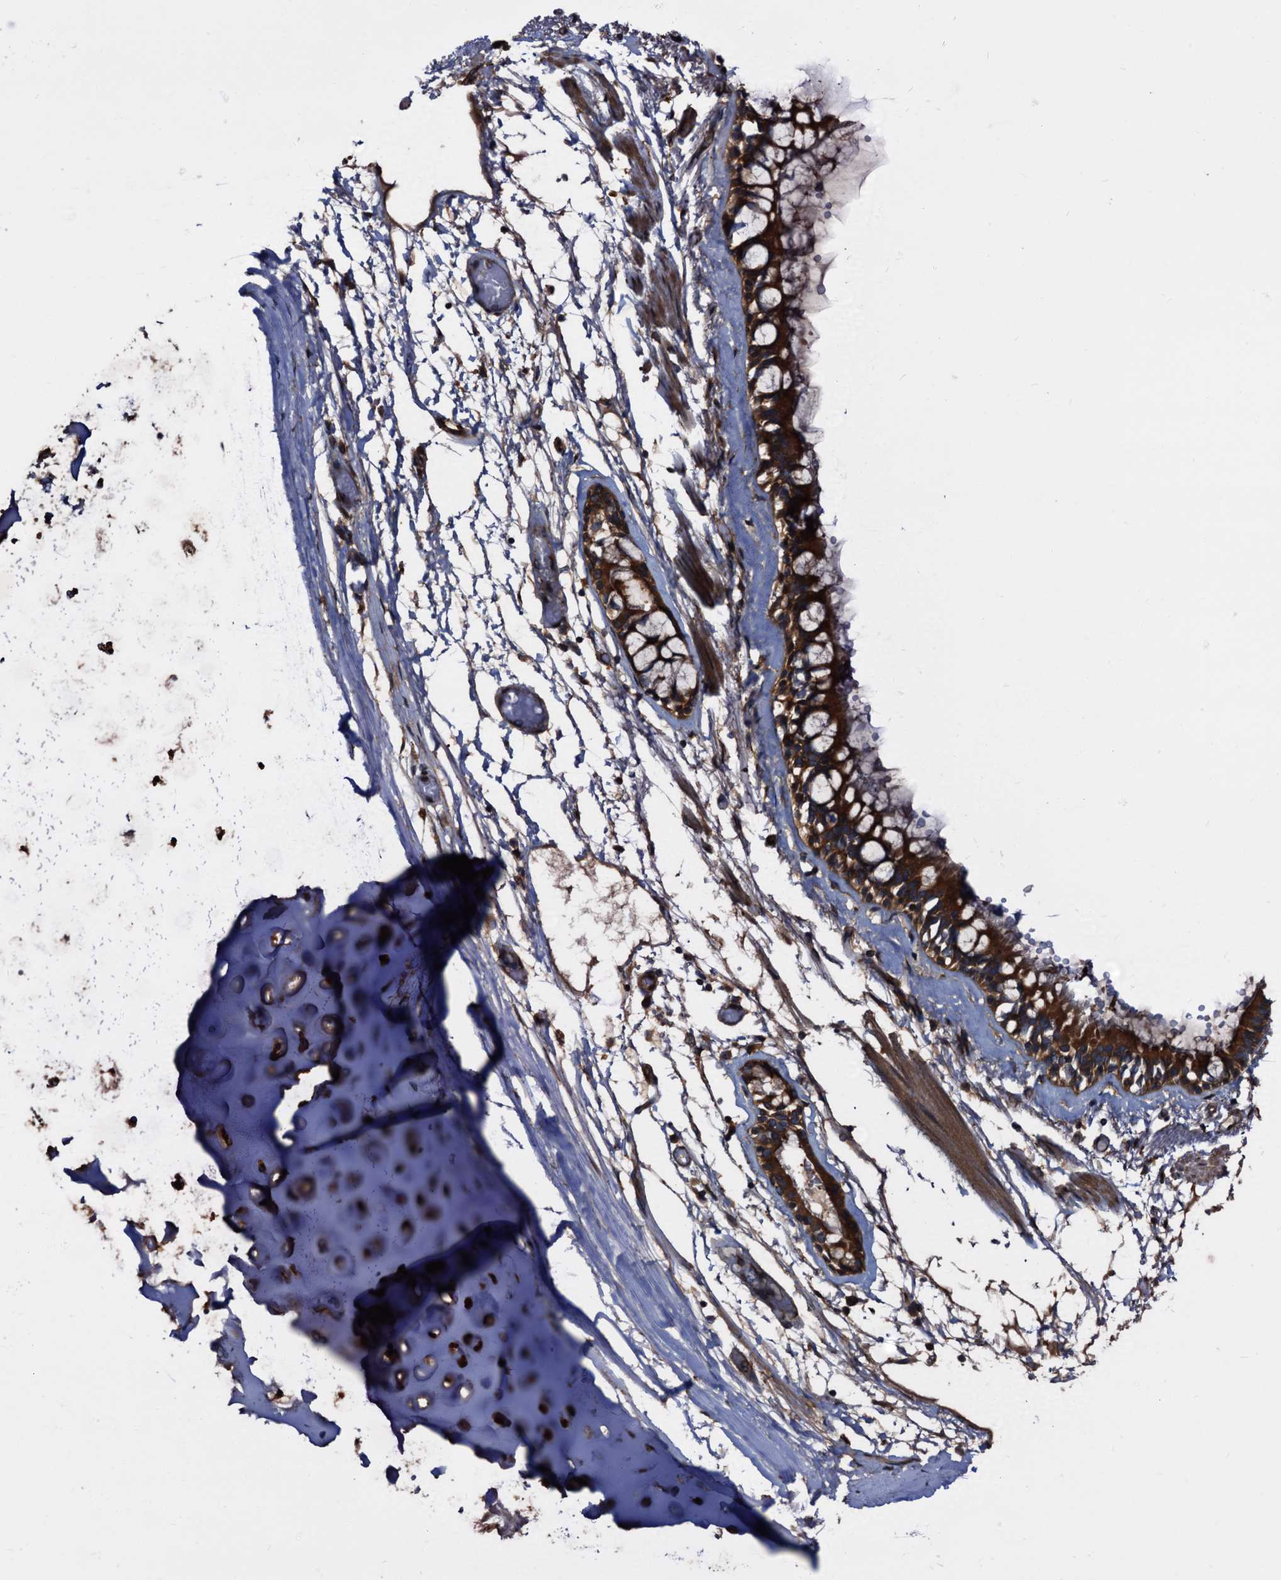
{"staining": {"intensity": "strong", "quantity": ">75%", "location": "cytoplasmic/membranous"}, "tissue": "nasopharynx", "cell_type": "Respiratory epithelial cells", "image_type": "normal", "snomed": [{"axis": "morphology", "description": "Normal tissue, NOS"}, {"axis": "topography", "description": "Nasopharynx"}], "caption": "A high amount of strong cytoplasmic/membranous expression is present in approximately >75% of respiratory epithelial cells in benign nasopharynx. The protein of interest is shown in brown color, while the nuclei are stained blue.", "gene": "PEX5", "patient": {"sex": "male", "age": 32}}